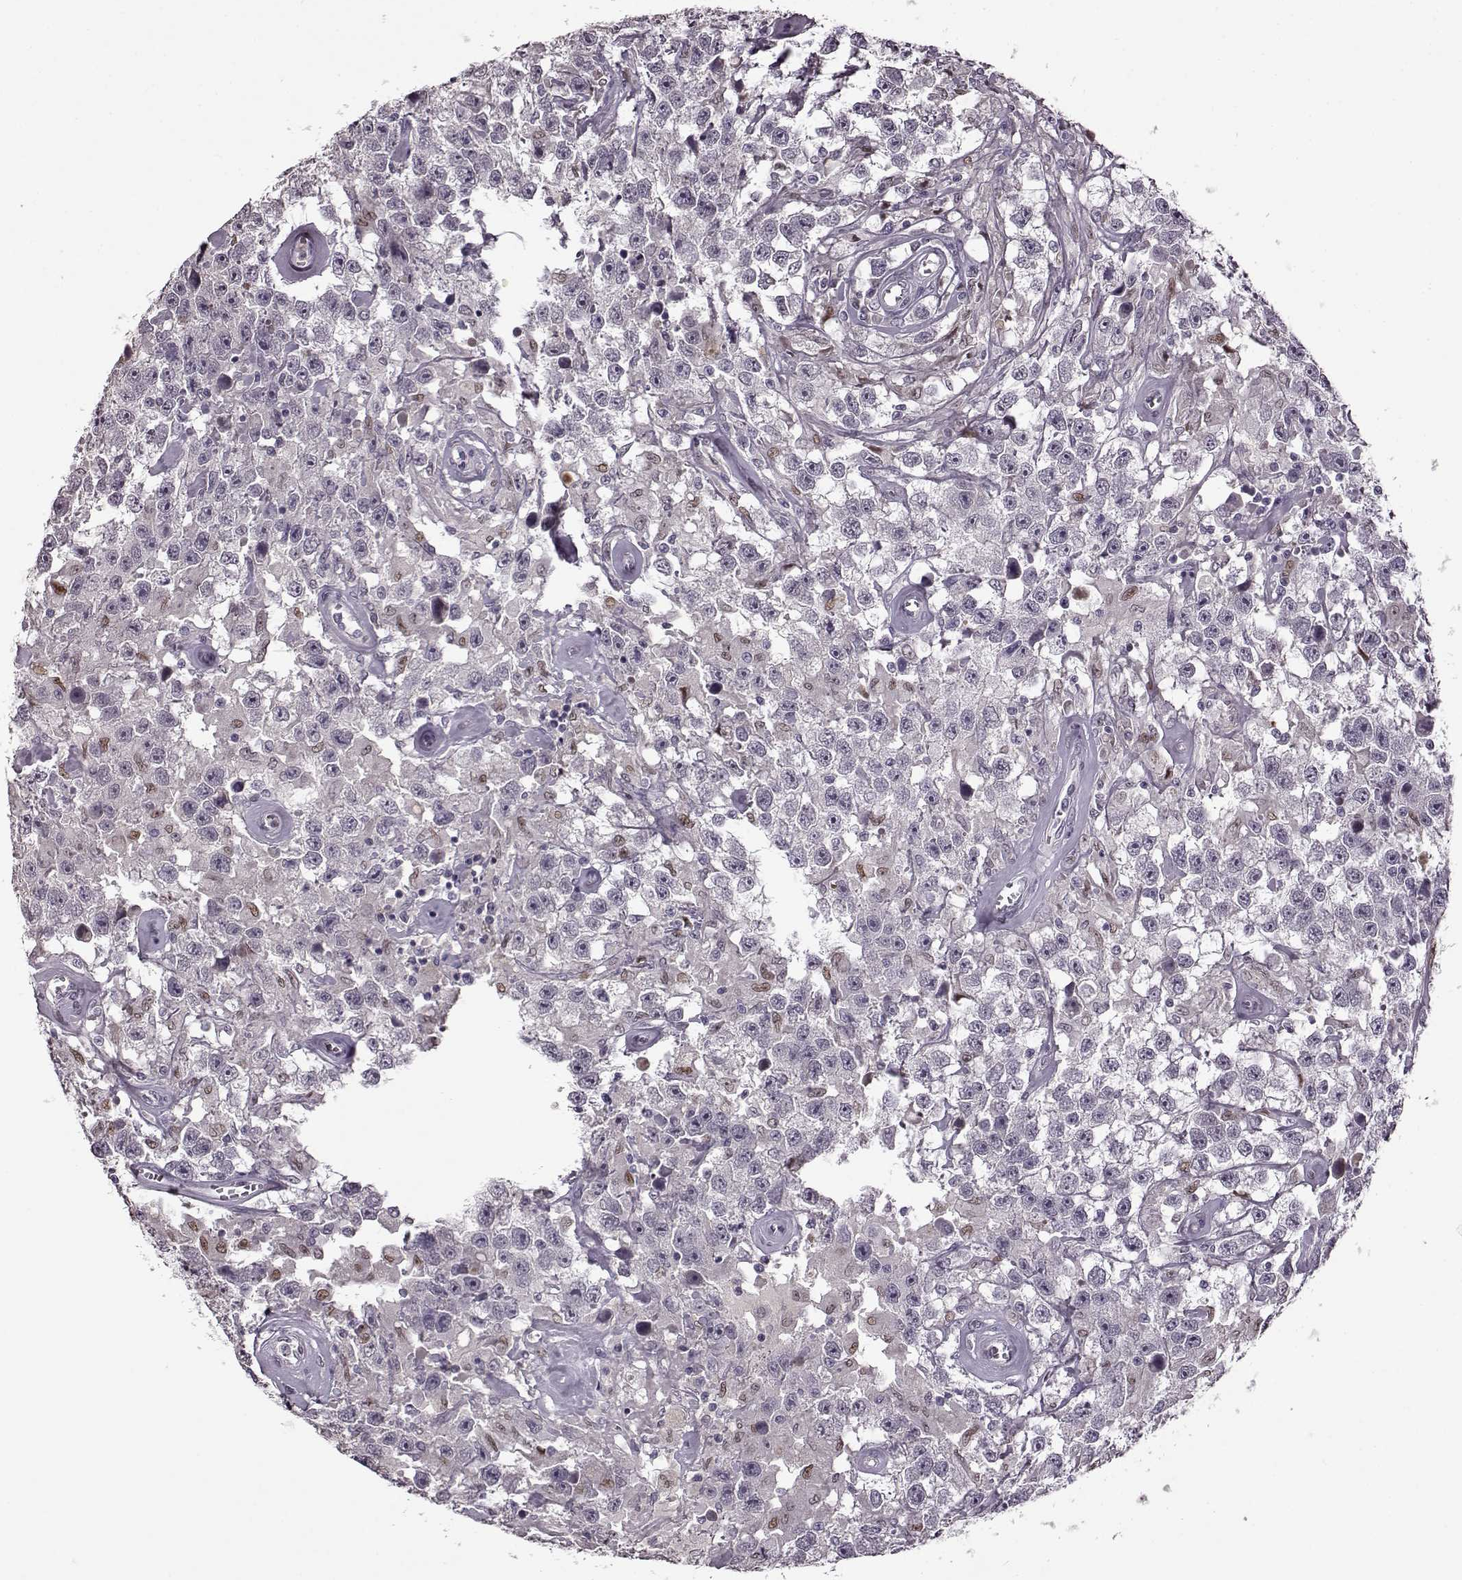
{"staining": {"intensity": "negative", "quantity": "none", "location": "none"}, "tissue": "testis cancer", "cell_type": "Tumor cells", "image_type": "cancer", "snomed": [{"axis": "morphology", "description": "Seminoma, NOS"}, {"axis": "topography", "description": "Testis"}], "caption": "DAB immunohistochemical staining of human seminoma (testis) reveals no significant expression in tumor cells.", "gene": "CNGA3", "patient": {"sex": "male", "age": 43}}